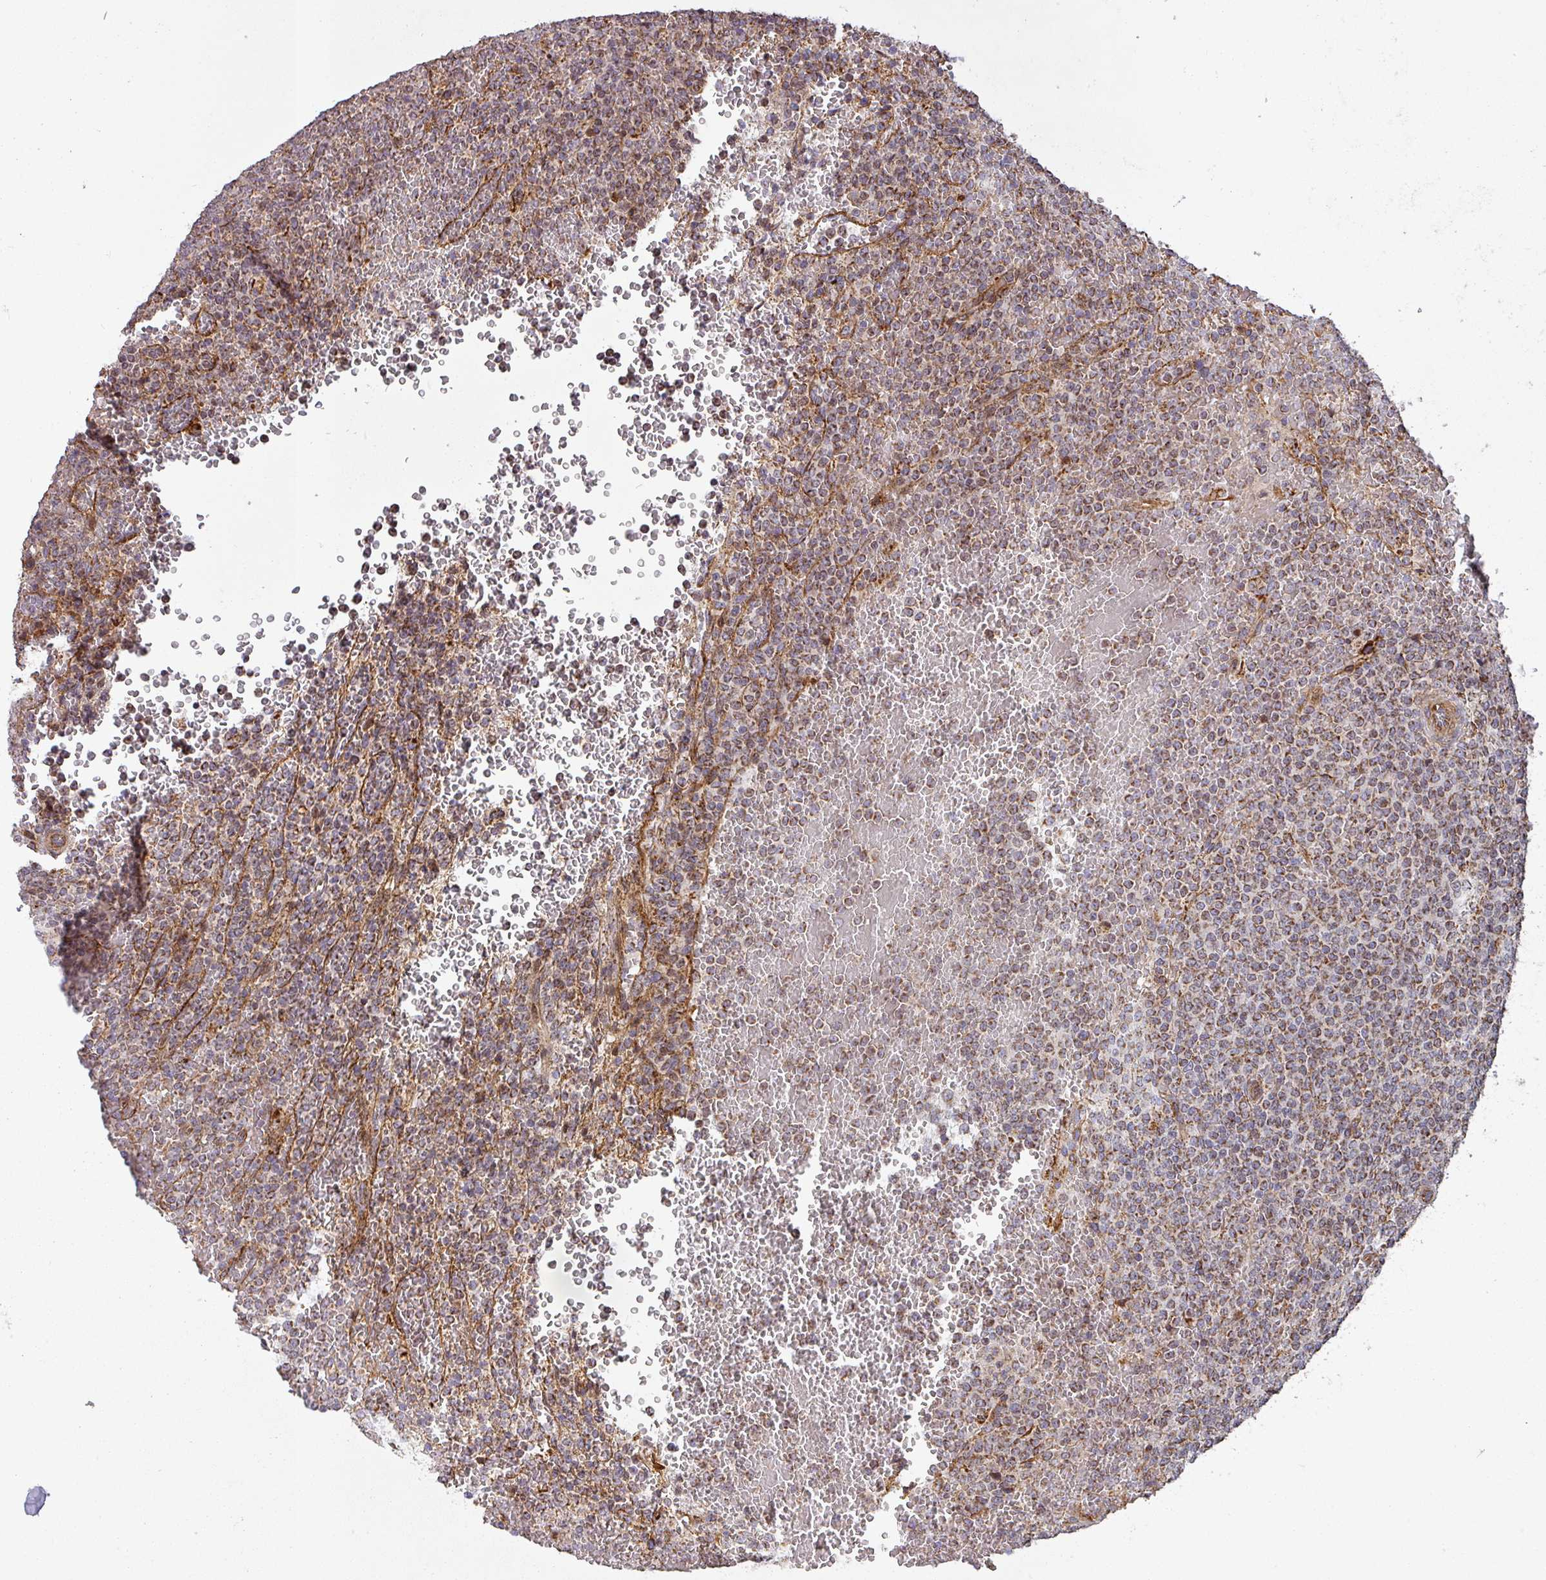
{"staining": {"intensity": "moderate", "quantity": ">75%", "location": "cytoplasmic/membranous"}, "tissue": "lymphoma", "cell_type": "Tumor cells", "image_type": "cancer", "snomed": [{"axis": "morphology", "description": "Malignant lymphoma, non-Hodgkin's type, Low grade"}, {"axis": "topography", "description": "Spleen"}], "caption": "Tumor cells reveal medium levels of moderate cytoplasmic/membranous staining in approximately >75% of cells in low-grade malignant lymphoma, non-Hodgkin's type. Nuclei are stained in blue.", "gene": "GPD2", "patient": {"sex": "male", "age": 60}}